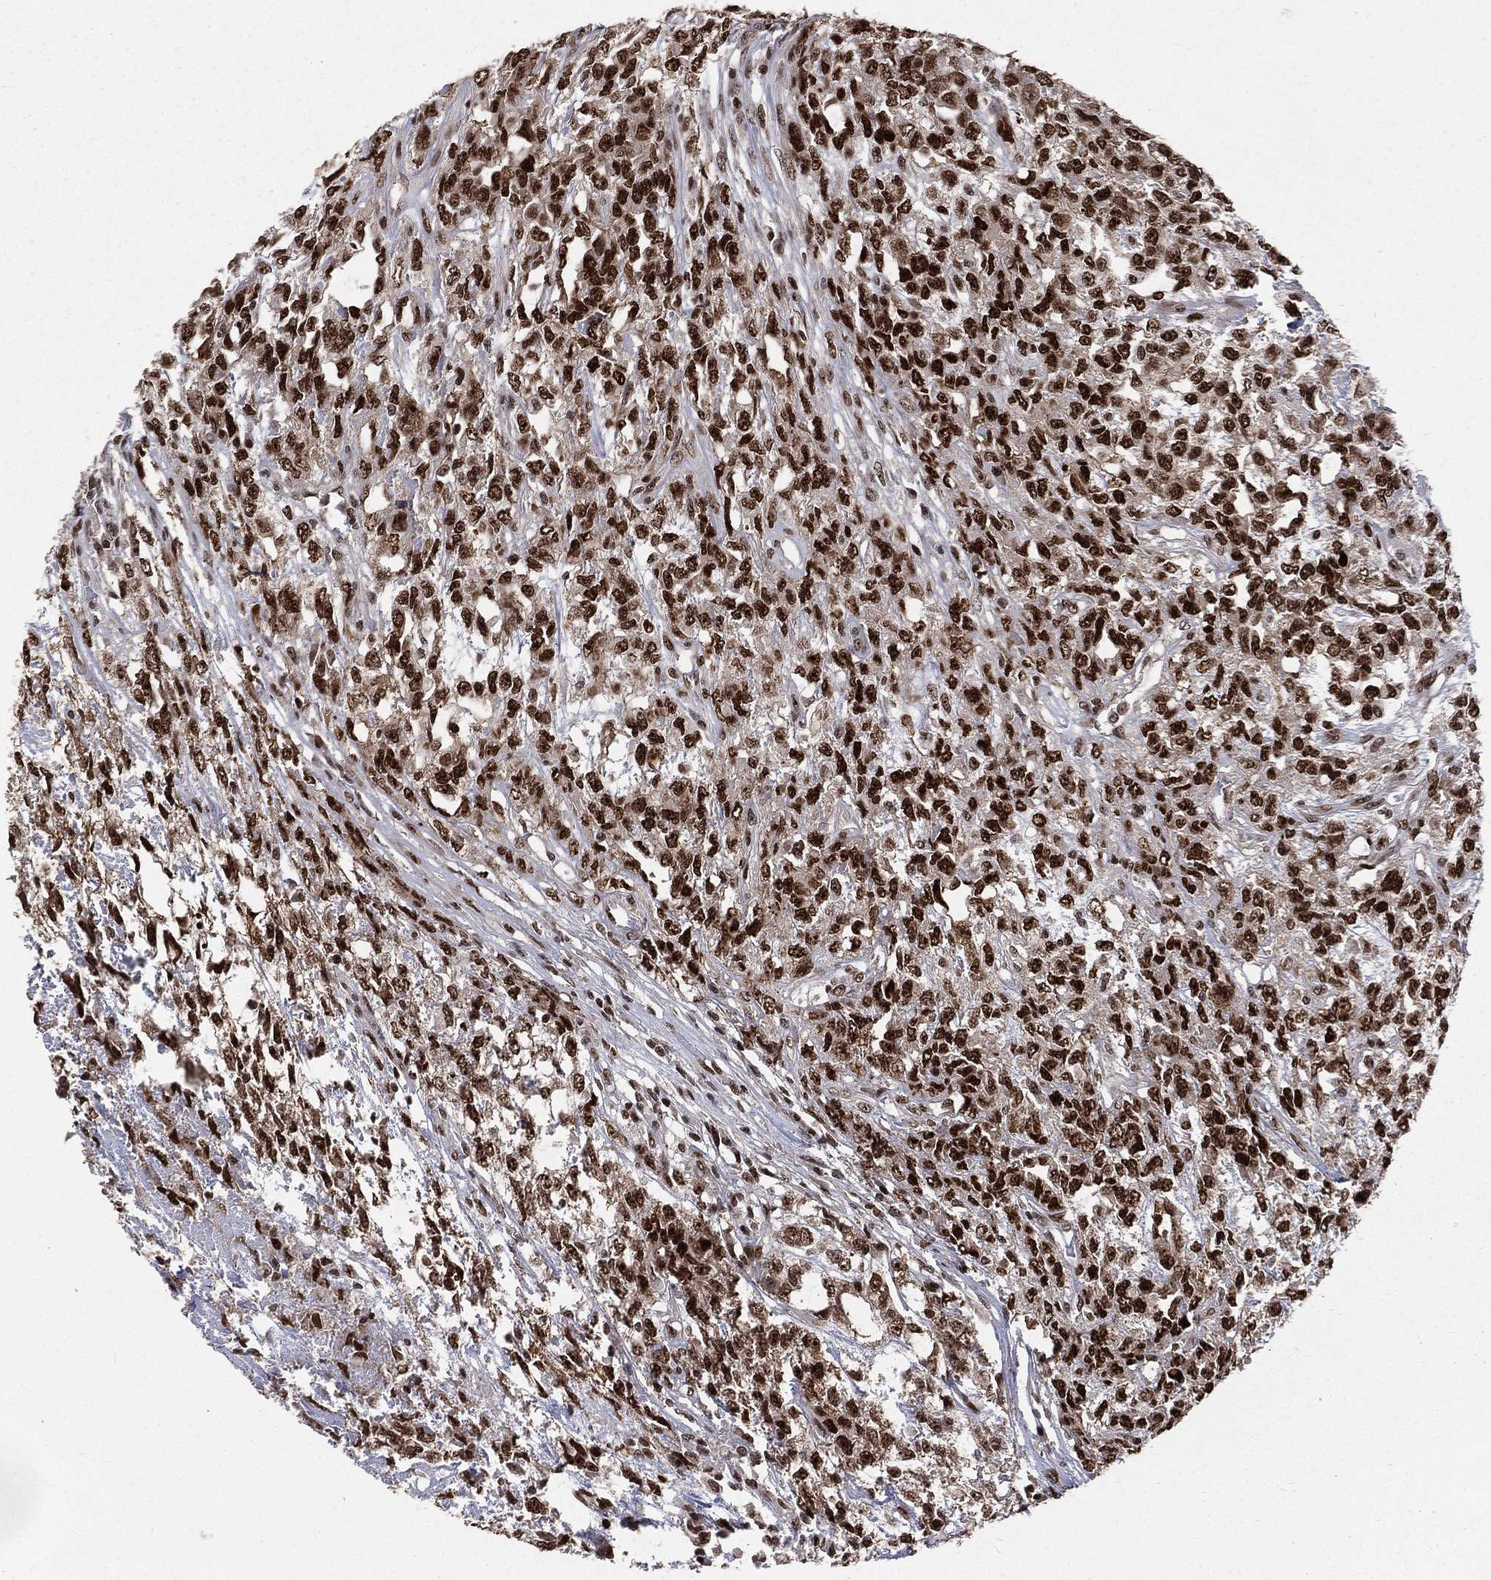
{"staining": {"intensity": "strong", "quantity": ">75%", "location": "nuclear"}, "tissue": "testis cancer", "cell_type": "Tumor cells", "image_type": "cancer", "snomed": [{"axis": "morphology", "description": "Seminoma, NOS"}, {"axis": "topography", "description": "Testis"}], "caption": "This is an image of immunohistochemistry (IHC) staining of seminoma (testis), which shows strong positivity in the nuclear of tumor cells.", "gene": "POLB", "patient": {"sex": "male", "age": 52}}